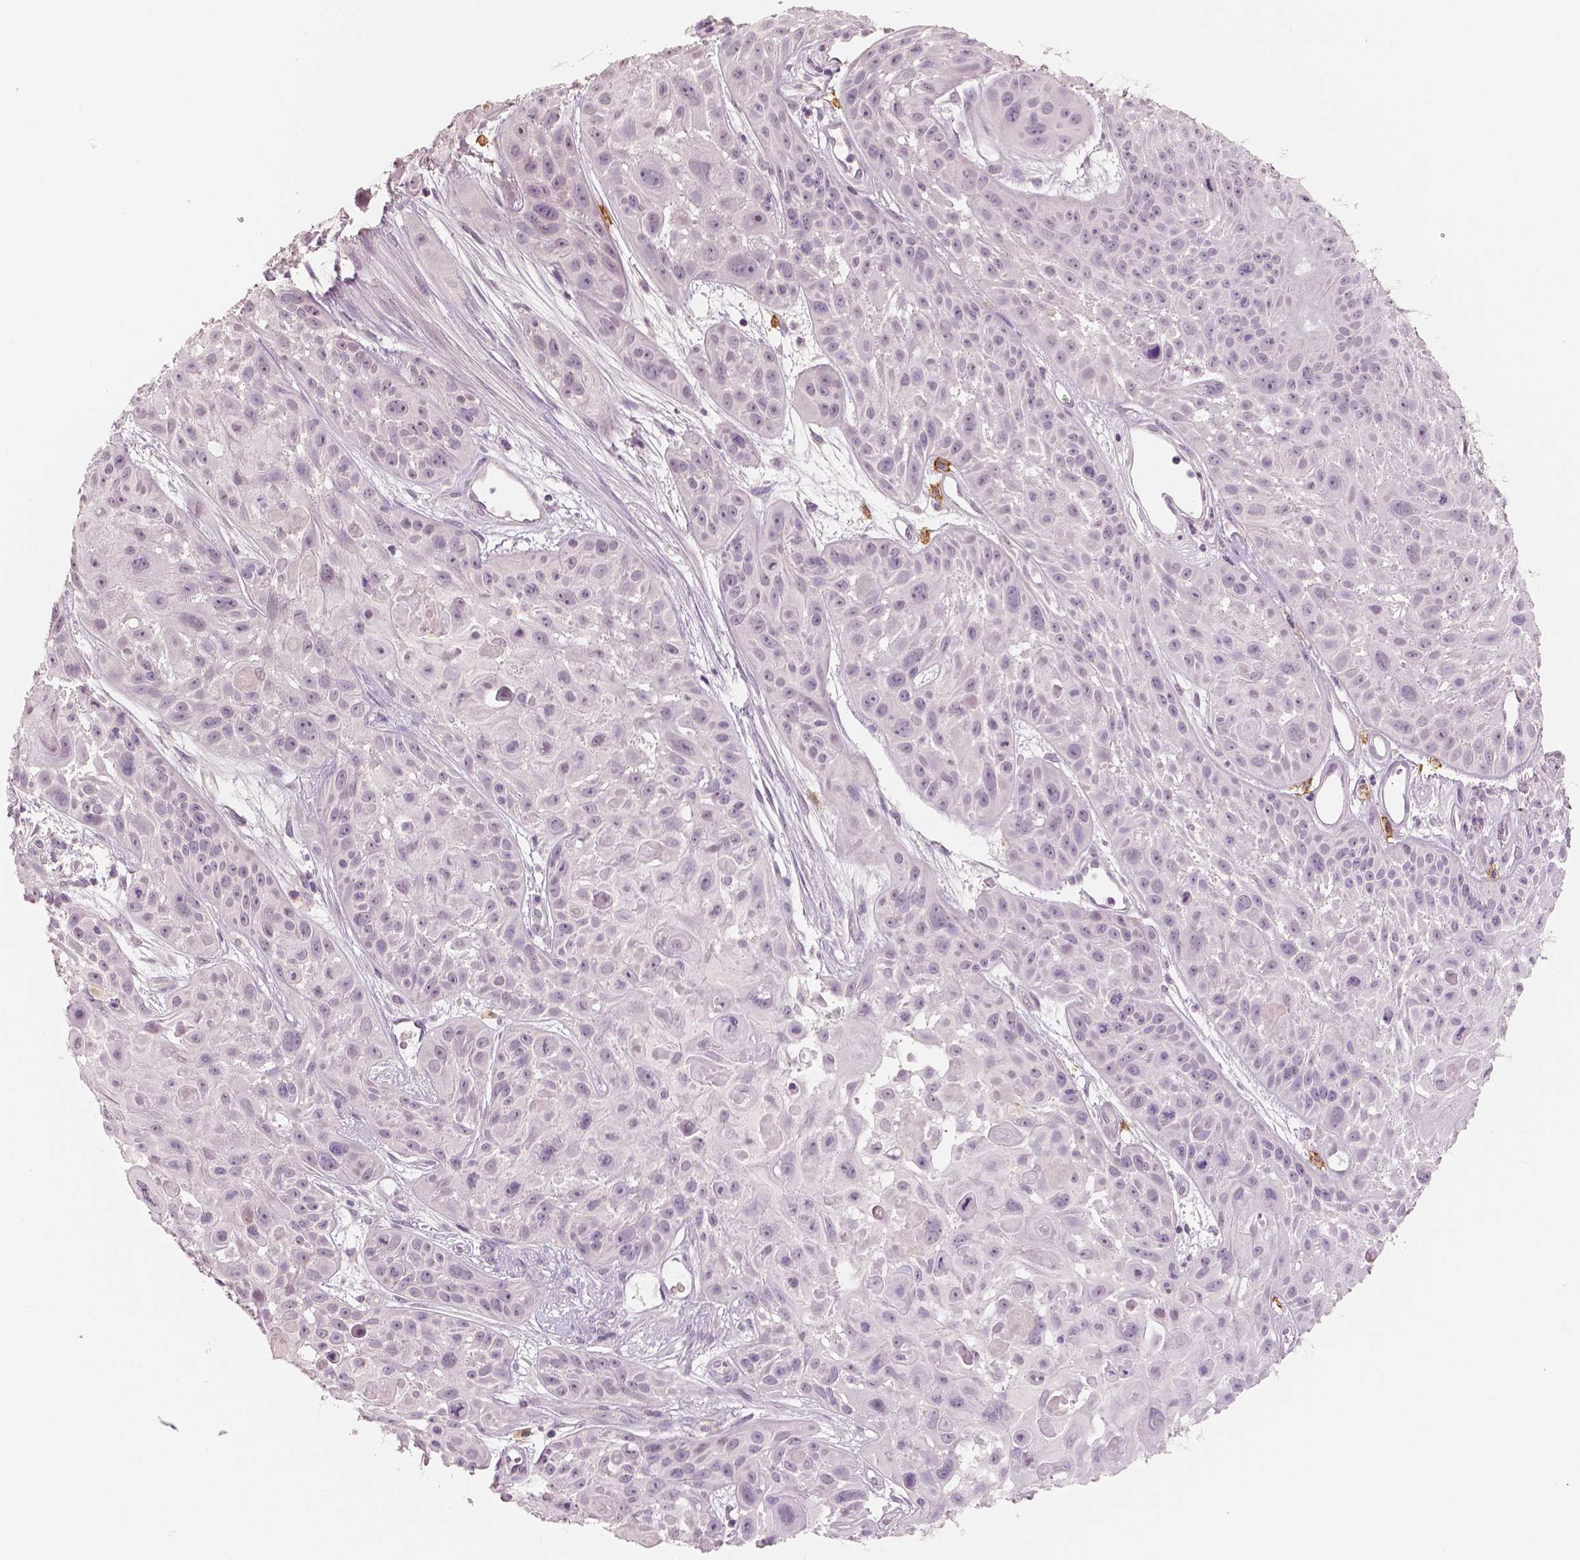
{"staining": {"intensity": "negative", "quantity": "none", "location": "none"}, "tissue": "skin cancer", "cell_type": "Tumor cells", "image_type": "cancer", "snomed": [{"axis": "morphology", "description": "Squamous cell carcinoma, NOS"}, {"axis": "topography", "description": "Skin"}, {"axis": "topography", "description": "Anal"}], "caption": "A high-resolution micrograph shows IHC staining of skin squamous cell carcinoma, which exhibits no significant positivity in tumor cells.", "gene": "KIT", "patient": {"sex": "female", "age": 75}}